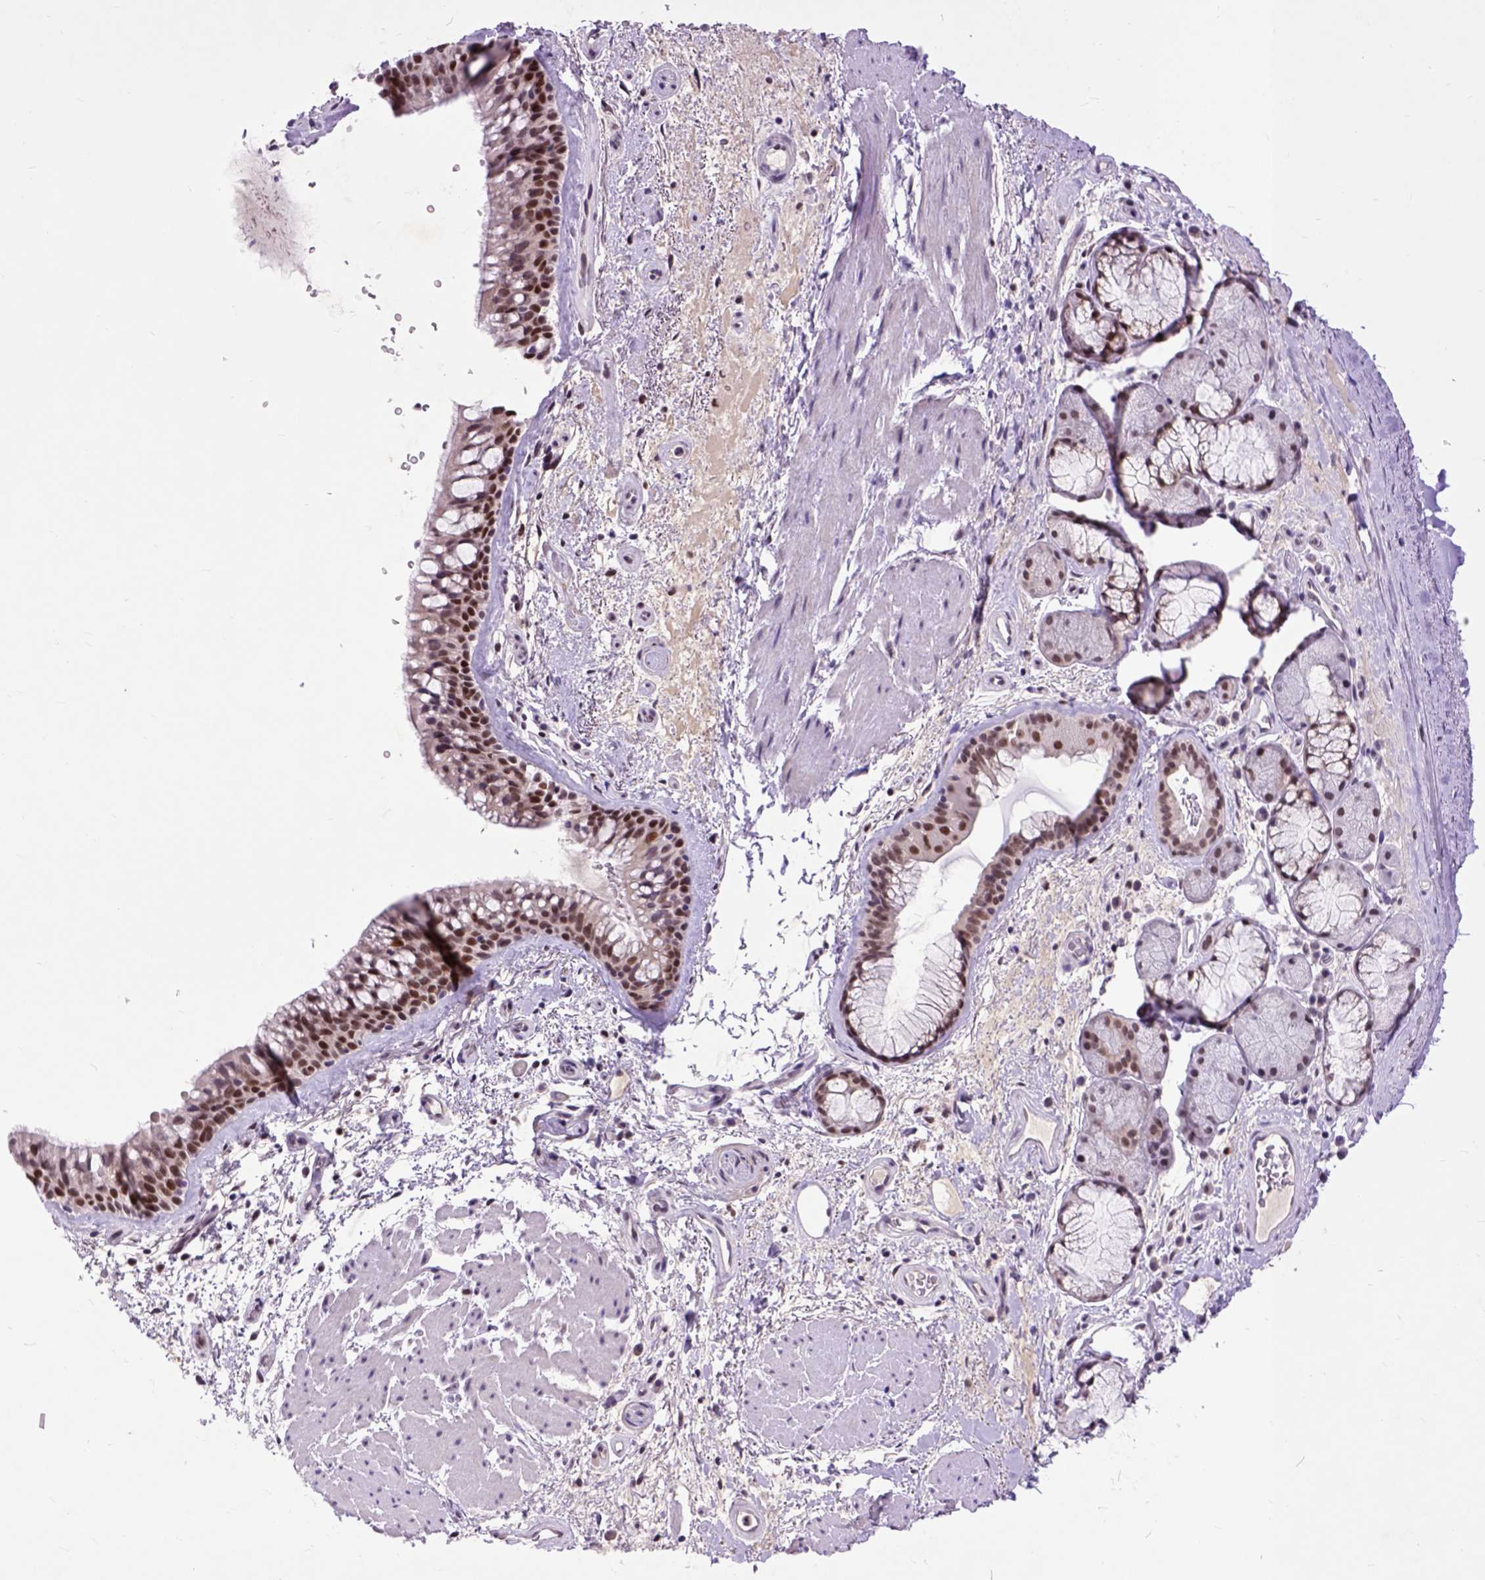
{"staining": {"intensity": "moderate", "quantity": ">75%", "location": "nuclear"}, "tissue": "bronchus", "cell_type": "Respiratory epithelial cells", "image_type": "normal", "snomed": [{"axis": "morphology", "description": "Normal tissue, NOS"}, {"axis": "topography", "description": "Bronchus"}], "caption": "An immunohistochemistry (IHC) micrograph of normal tissue is shown. Protein staining in brown highlights moderate nuclear positivity in bronchus within respiratory epithelial cells.", "gene": "RCC2", "patient": {"sex": "male", "age": 48}}